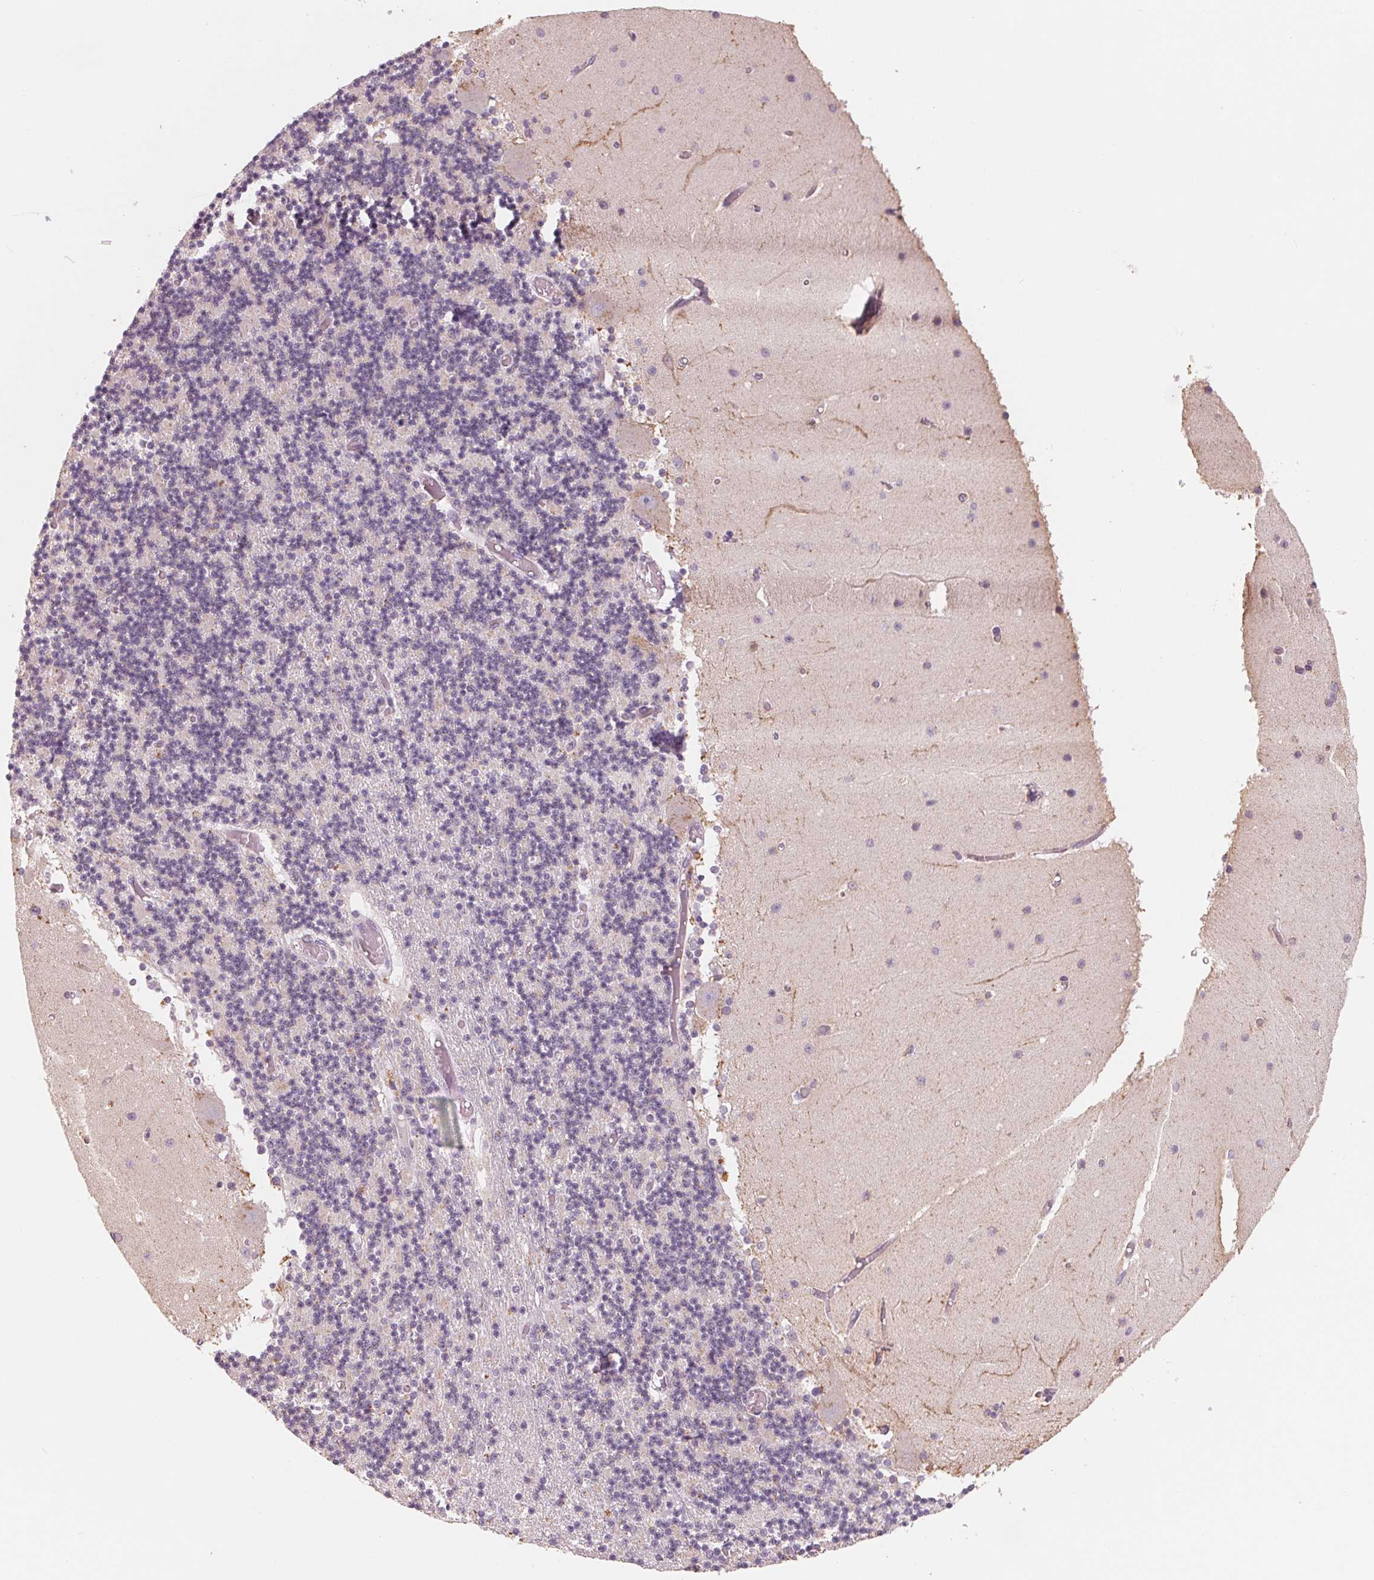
{"staining": {"intensity": "negative", "quantity": "none", "location": "none"}, "tissue": "cerebellum", "cell_type": "Cells in granular layer", "image_type": "normal", "snomed": [{"axis": "morphology", "description": "Normal tissue, NOS"}, {"axis": "topography", "description": "Cerebellum"}], "caption": "Cerebellum was stained to show a protein in brown. There is no significant staining in cells in granular layer. (Stains: DAB (3,3'-diaminobenzidine) IHC with hematoxylin counter stain, Microscopy: brightfield microscopy at high magnification).", "gene": "IL9R", "patient": {"sex": "female", "age": 28}}